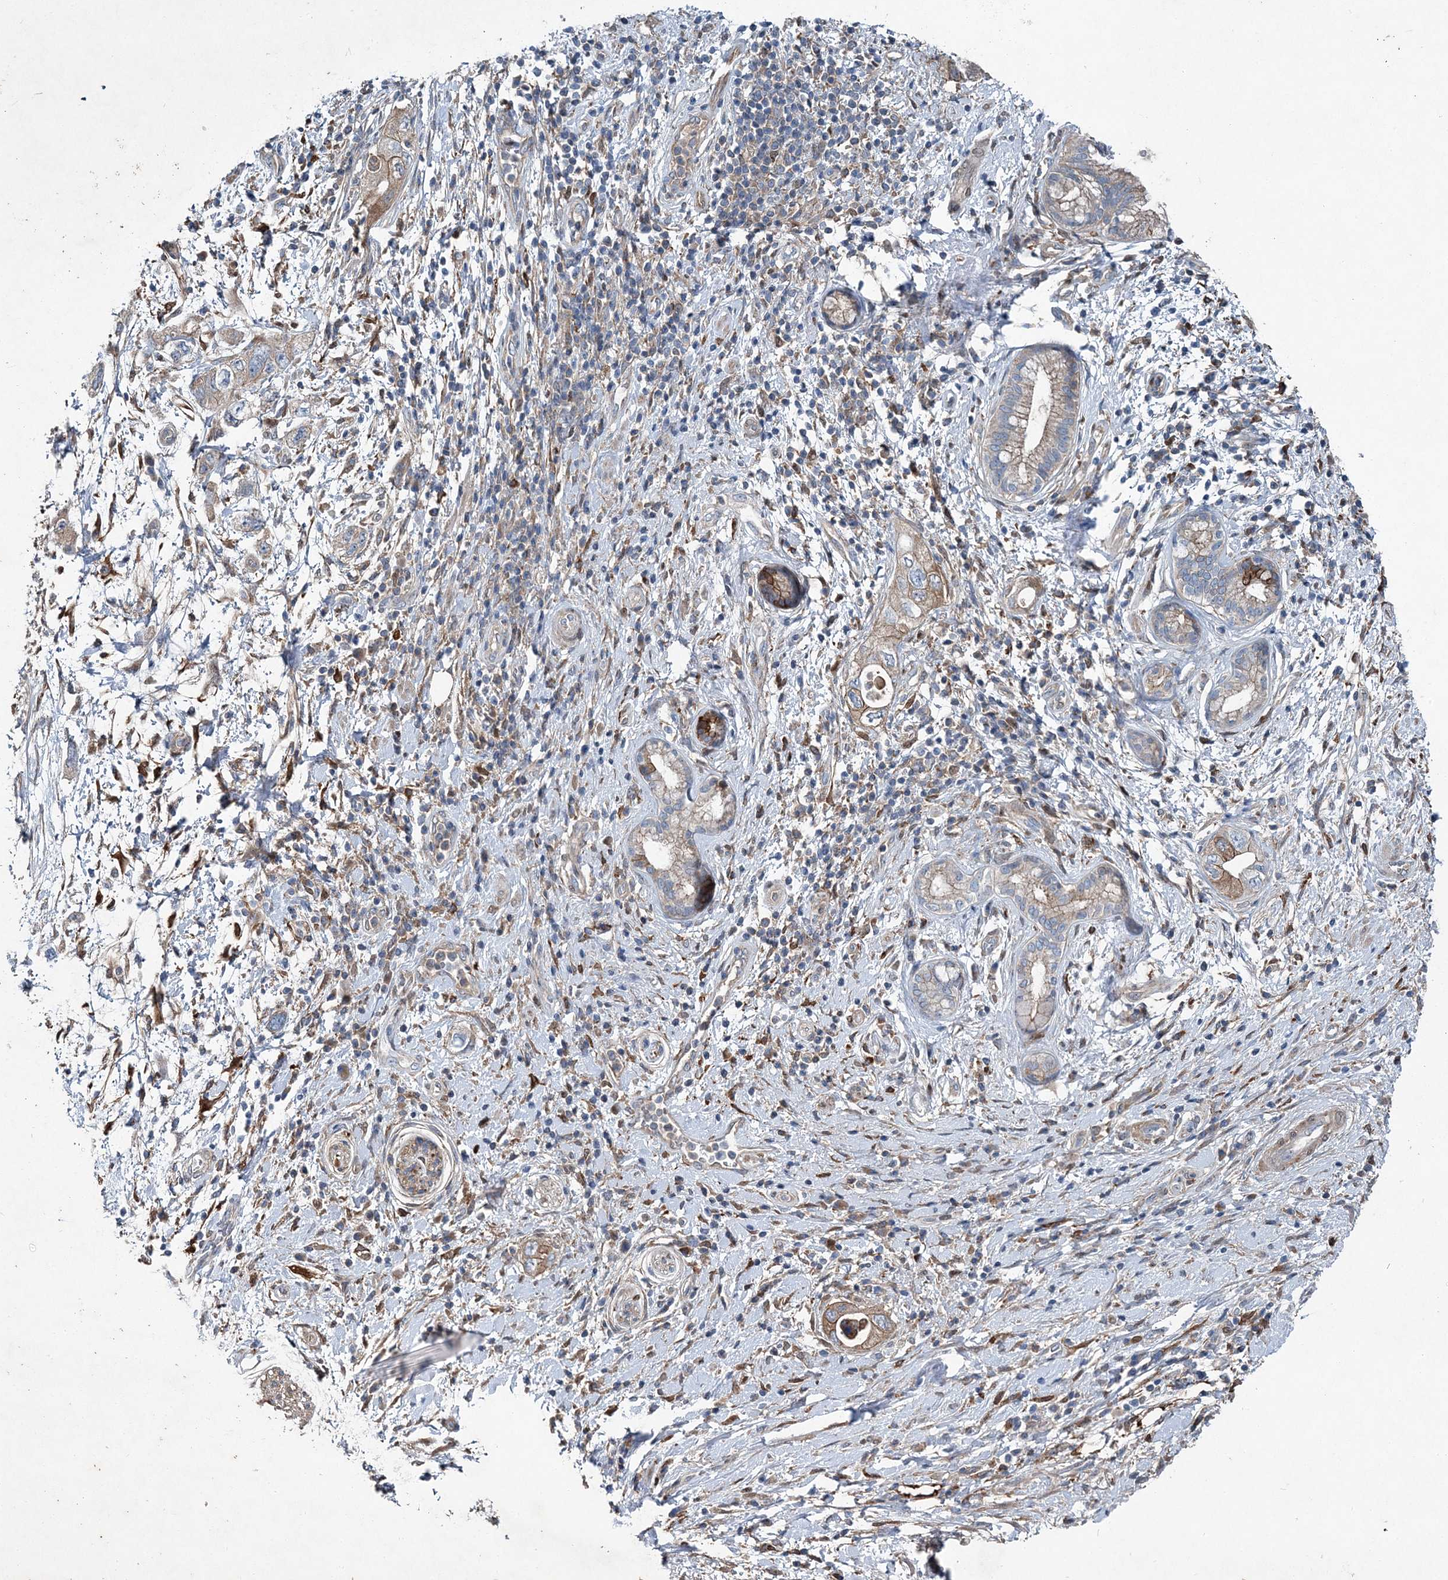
{"staining": {"intensity": "weak", "quantity": "25%-75%", "location": "cytoplasmic/membranous"}, "tissue": "pancreatic cancer", "cell_type": "Tumor cells", "image_type": "cancer", "snomed": [{"axis": "morphology", "description": "Adenocarcinoma, NOS"}, {"axis": "topography", "description": "Pancreas"}], "caption": "Weak cytoplasmic/membranous staining is appreciated in approximately 25%-75% of tumor cells in adenocarcinoma (pancreatic). (IHC, brightfield microscopy, high magnification).", "gene": "SPOPL", "patient": {"sex": "female", "age": 73}}